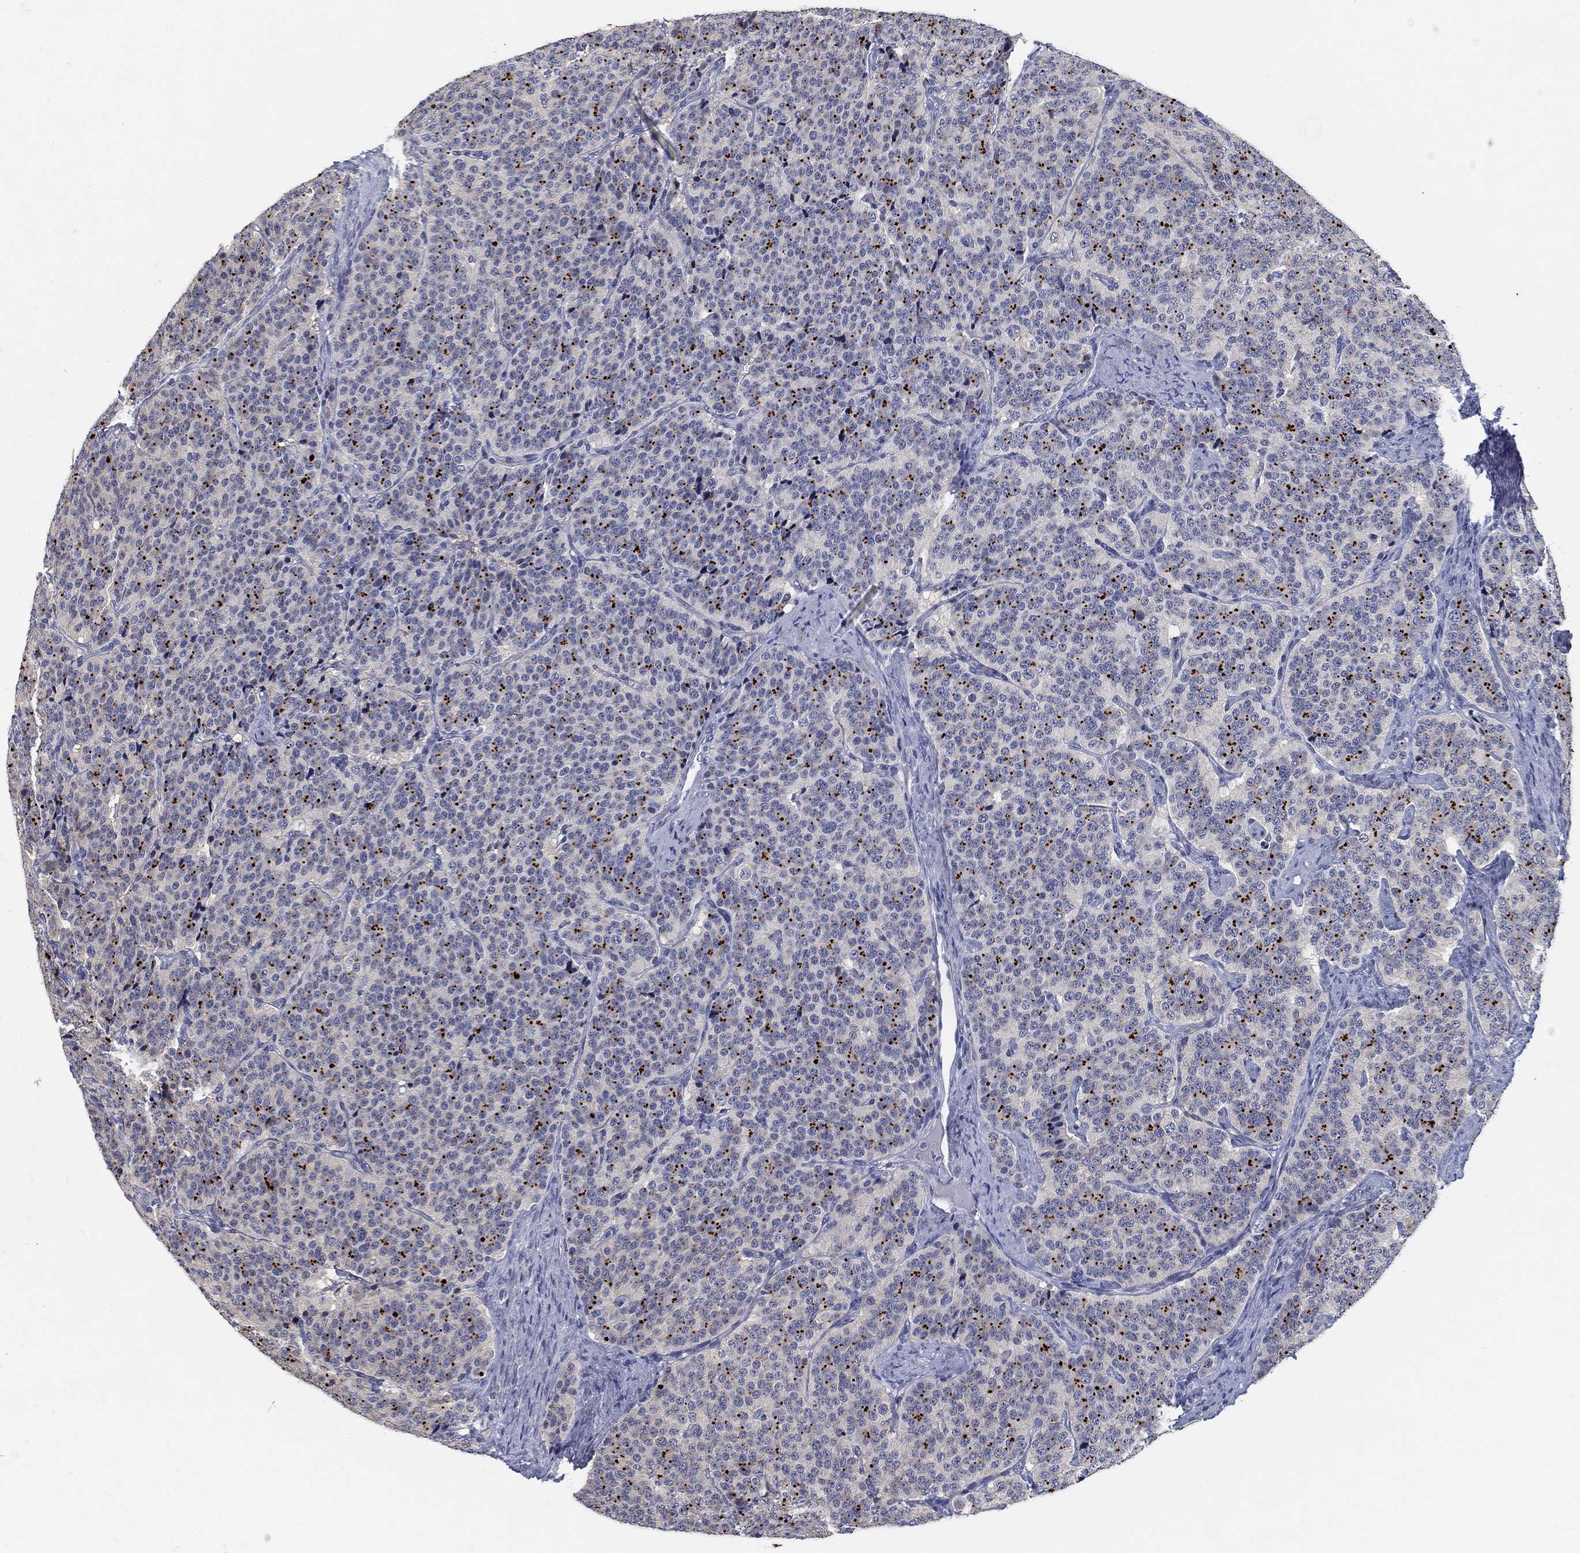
{"staining": {"intensity": "strong", "quantity": "<25%", "location": "cytoplasmic/membranous"}, "tissue": "carcinoid", "cell_type": "Tumor cells", "image_type": "cancer", "snomed": [{"axis": "morphology", "description": "Carcinoid, malignant, NOS"}, {"axis": "topography", "description": "Small intestine"}], "caption": "About <25% of tumor cells in human carcinoid exhibit strong cytoplasmic/membranous protein expression as visualized by brown immunohistochemical staining.", "gene": "CLUL1", "patient": {"sex": "female", "age": 58}}